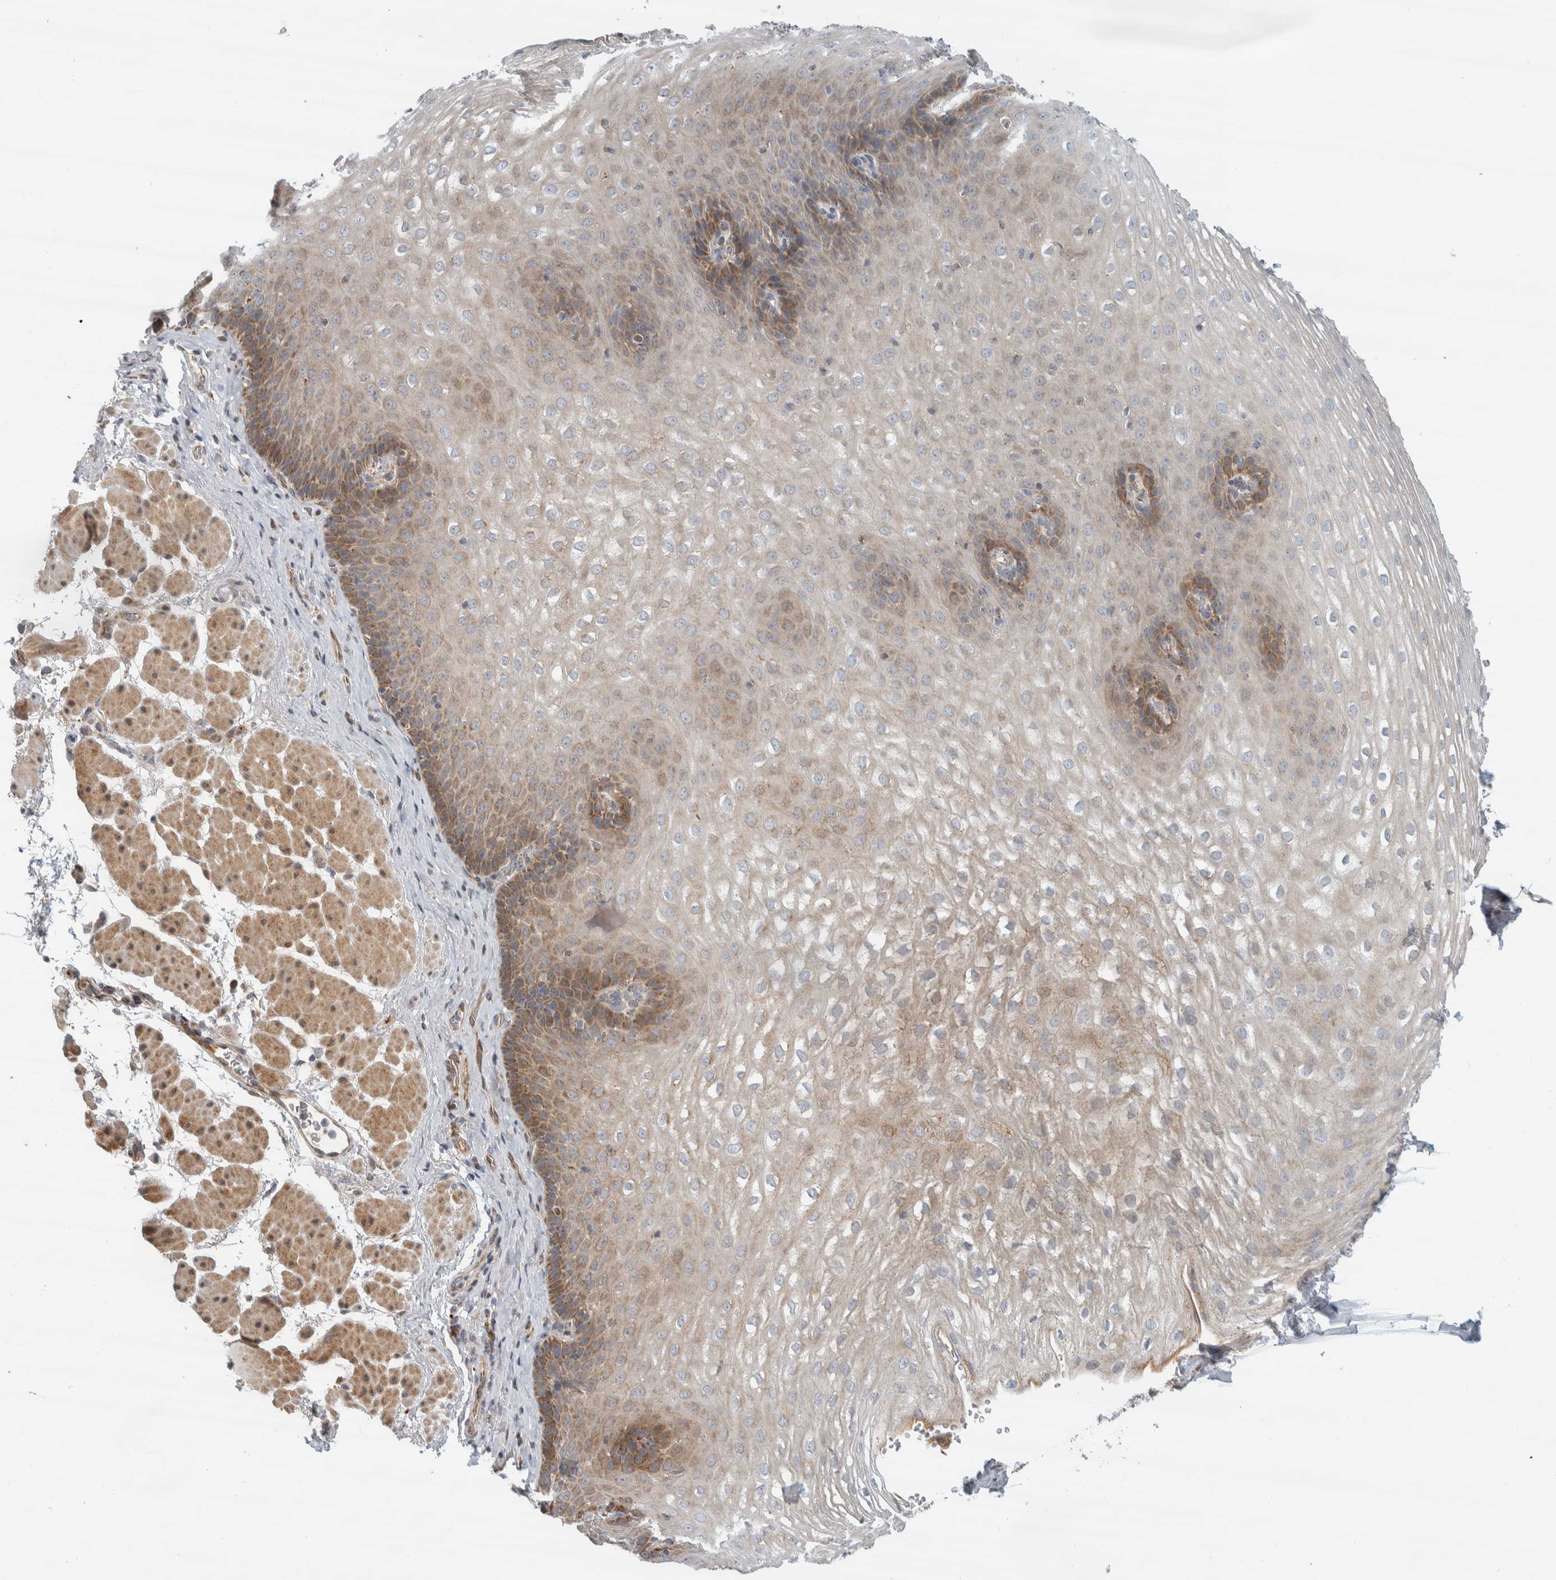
{"staining": {"intensity": "moderate", "quantity": "25%-75%", "location": "cytoplasmic/membranous"}, "tissue": "esophagus", "cell_type": "Squamous epithelial cells", "image_type": "normal", "snomed": [{"axis": "morphology", "description": "Normal tissue, NOS"}, {"axis": "topography", "description": "Esophagus"}], "caption": "Protein staining of unremarkable esophagus exhibits moderate cytoplasmic/membranous positivity in approximately 25%-75% of squamous epithelial cells. The protein of interest is stained brown, and the nuclei are stained in blue (DAB (3,3'-diaminobenzidine) IHC with brightfield microscopy, high magnification).", "gene": "AFP", "patient": {"sex": "female", "age": 66}}